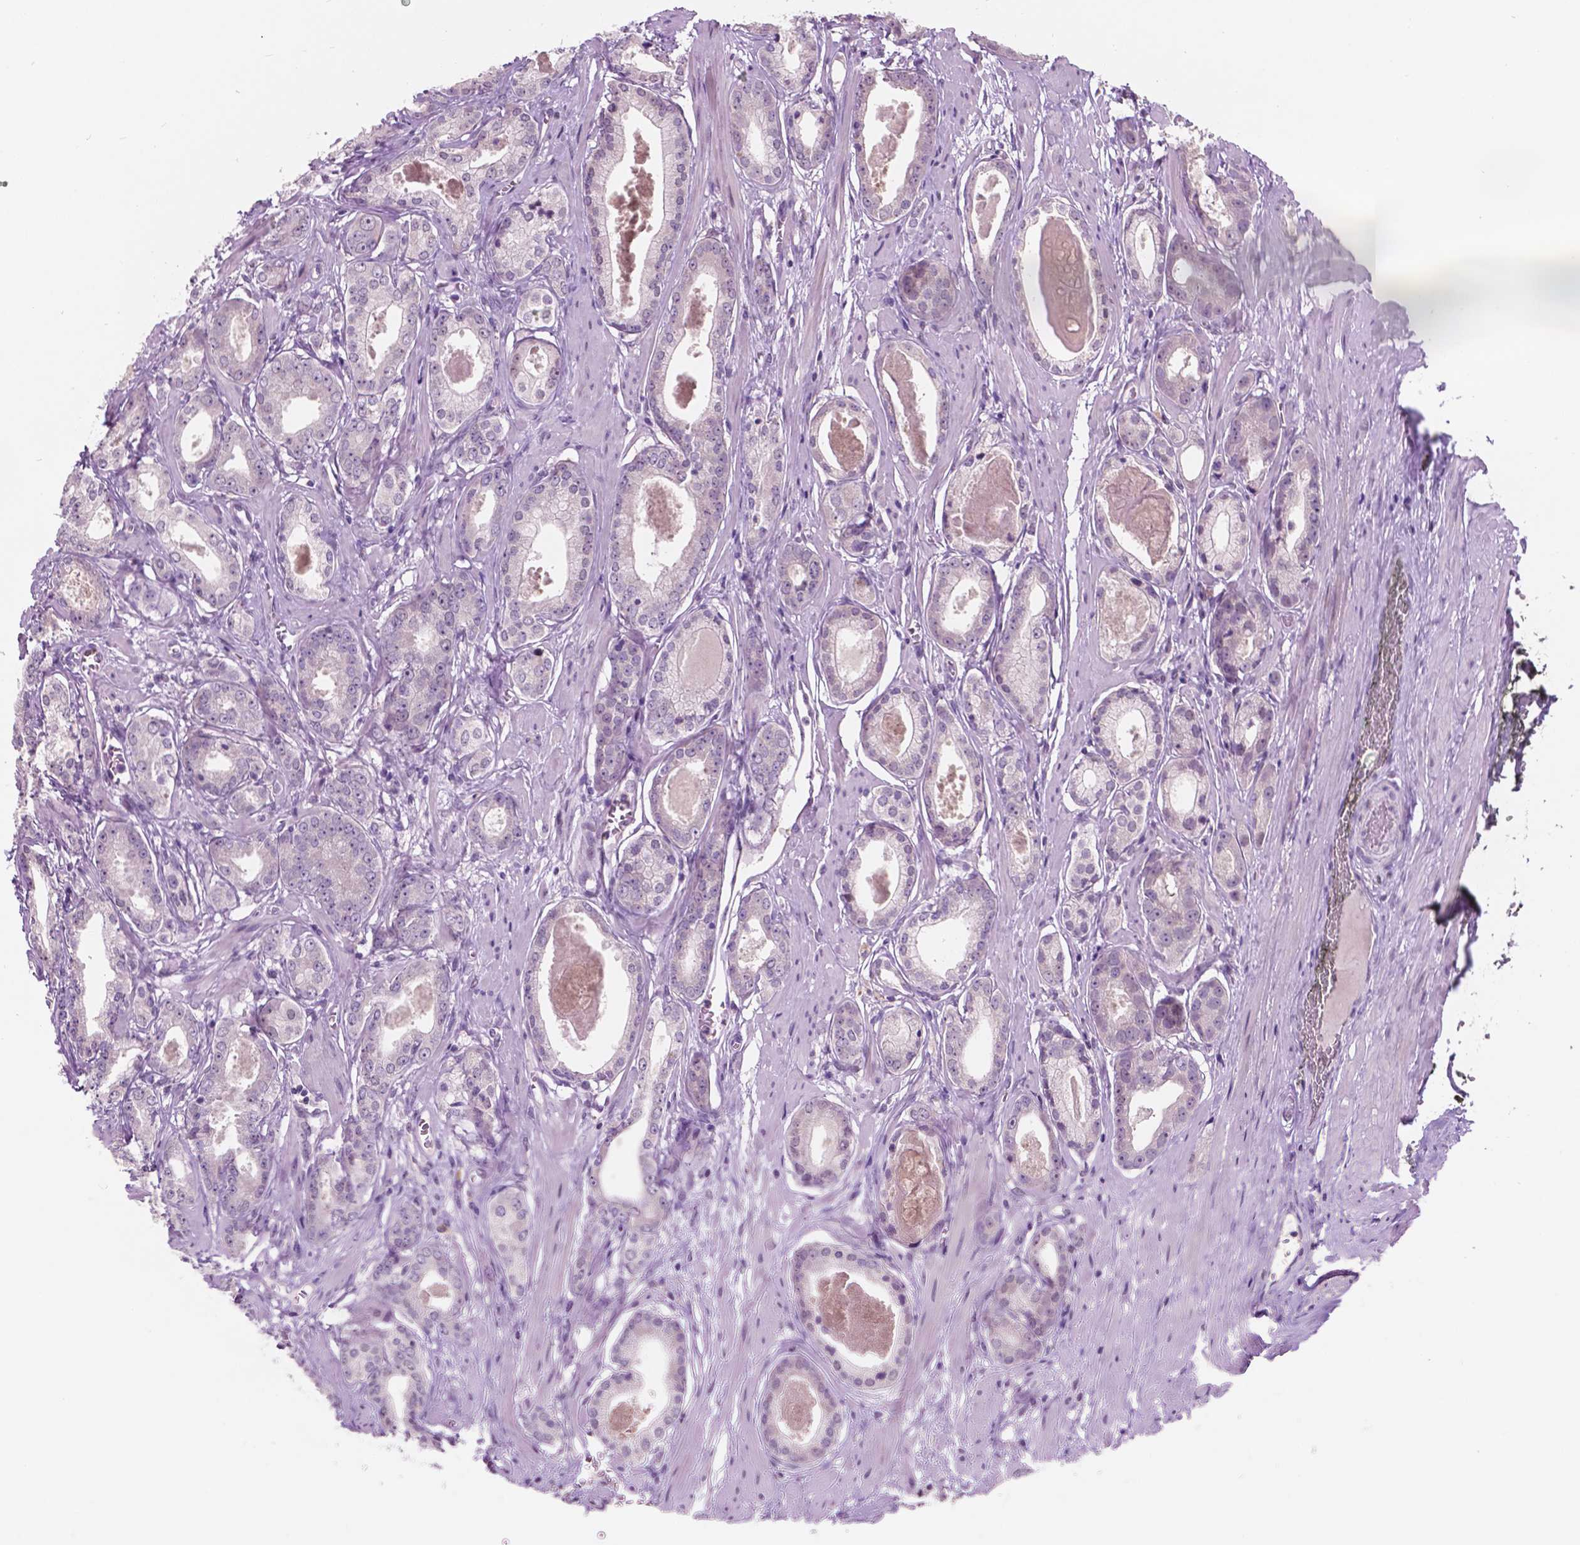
{"staining": {"intensity": "negative", "quantity": "none", "location": "none"}, "tissue": "prostate cancer", "cell_type": "Tumor cells", "image_type": "cancer", "snomed": [{"axis": "morphology", "description": "Adenocarcinoma, NOS"}, {"axis": "morphology", "description": "Adenocarcinoma, Low grade"}, {"axis": "topography", "description": "Prostate"}], "caption": "The immunohistochemistry histopathology image has no significant staining in tumor cells of prostate cancer tissue.", "gene": "TM6SF2", "patient": {"sex": "male", "age": 64}}